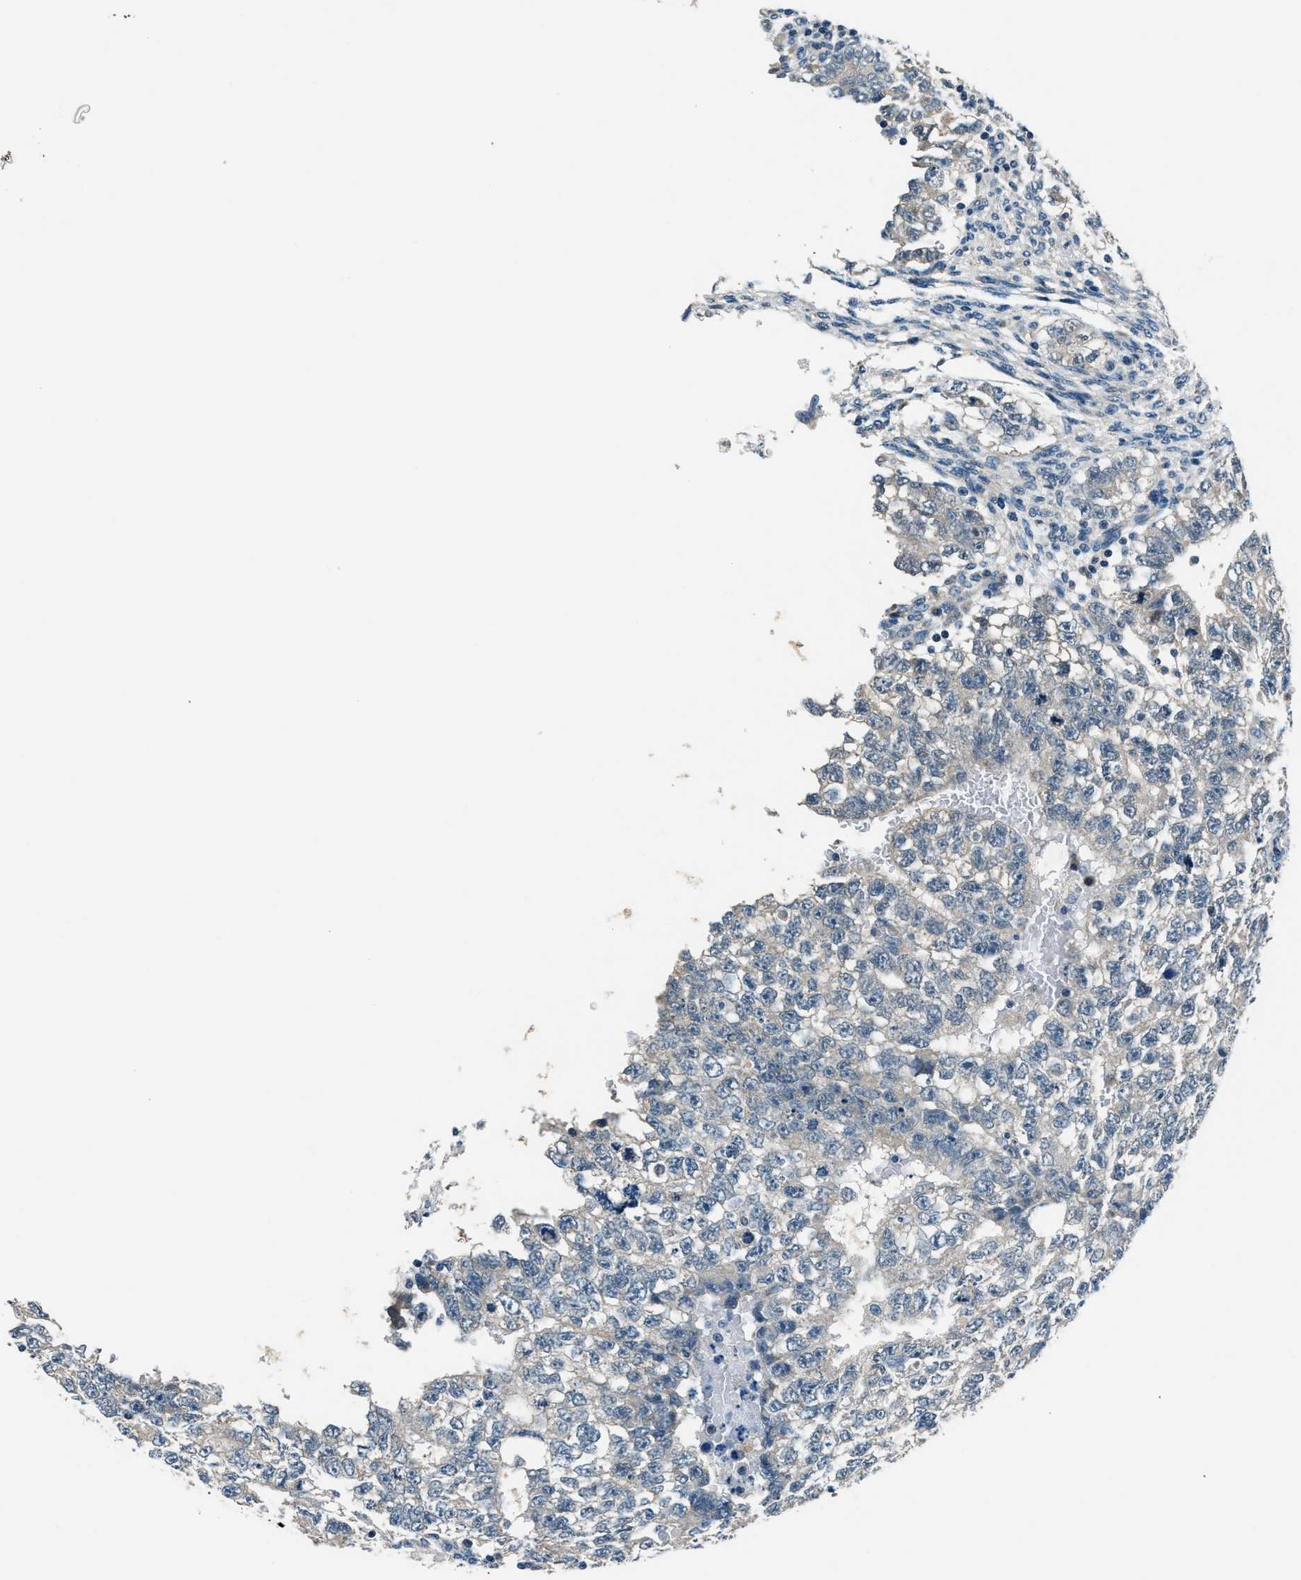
{"staining": {"intensity": "weak", "quantity": "<25%", "location": "cytoplasmic/membranous"}, "tissue": "testis cancer", "cell_type": "Tumor cells", "image_type": "cancer", "snomed": [{"axis": "morphology", "description": "Carcinoma, Embryonal, NOS"}, {"axis": "topography", "description": "Testis"}], "caption": "An image of human testis embryonal carcinoma is negative for staining in tumor cells.", "gene": "NME8", "patient": {"sex": "male", "age": 28}}